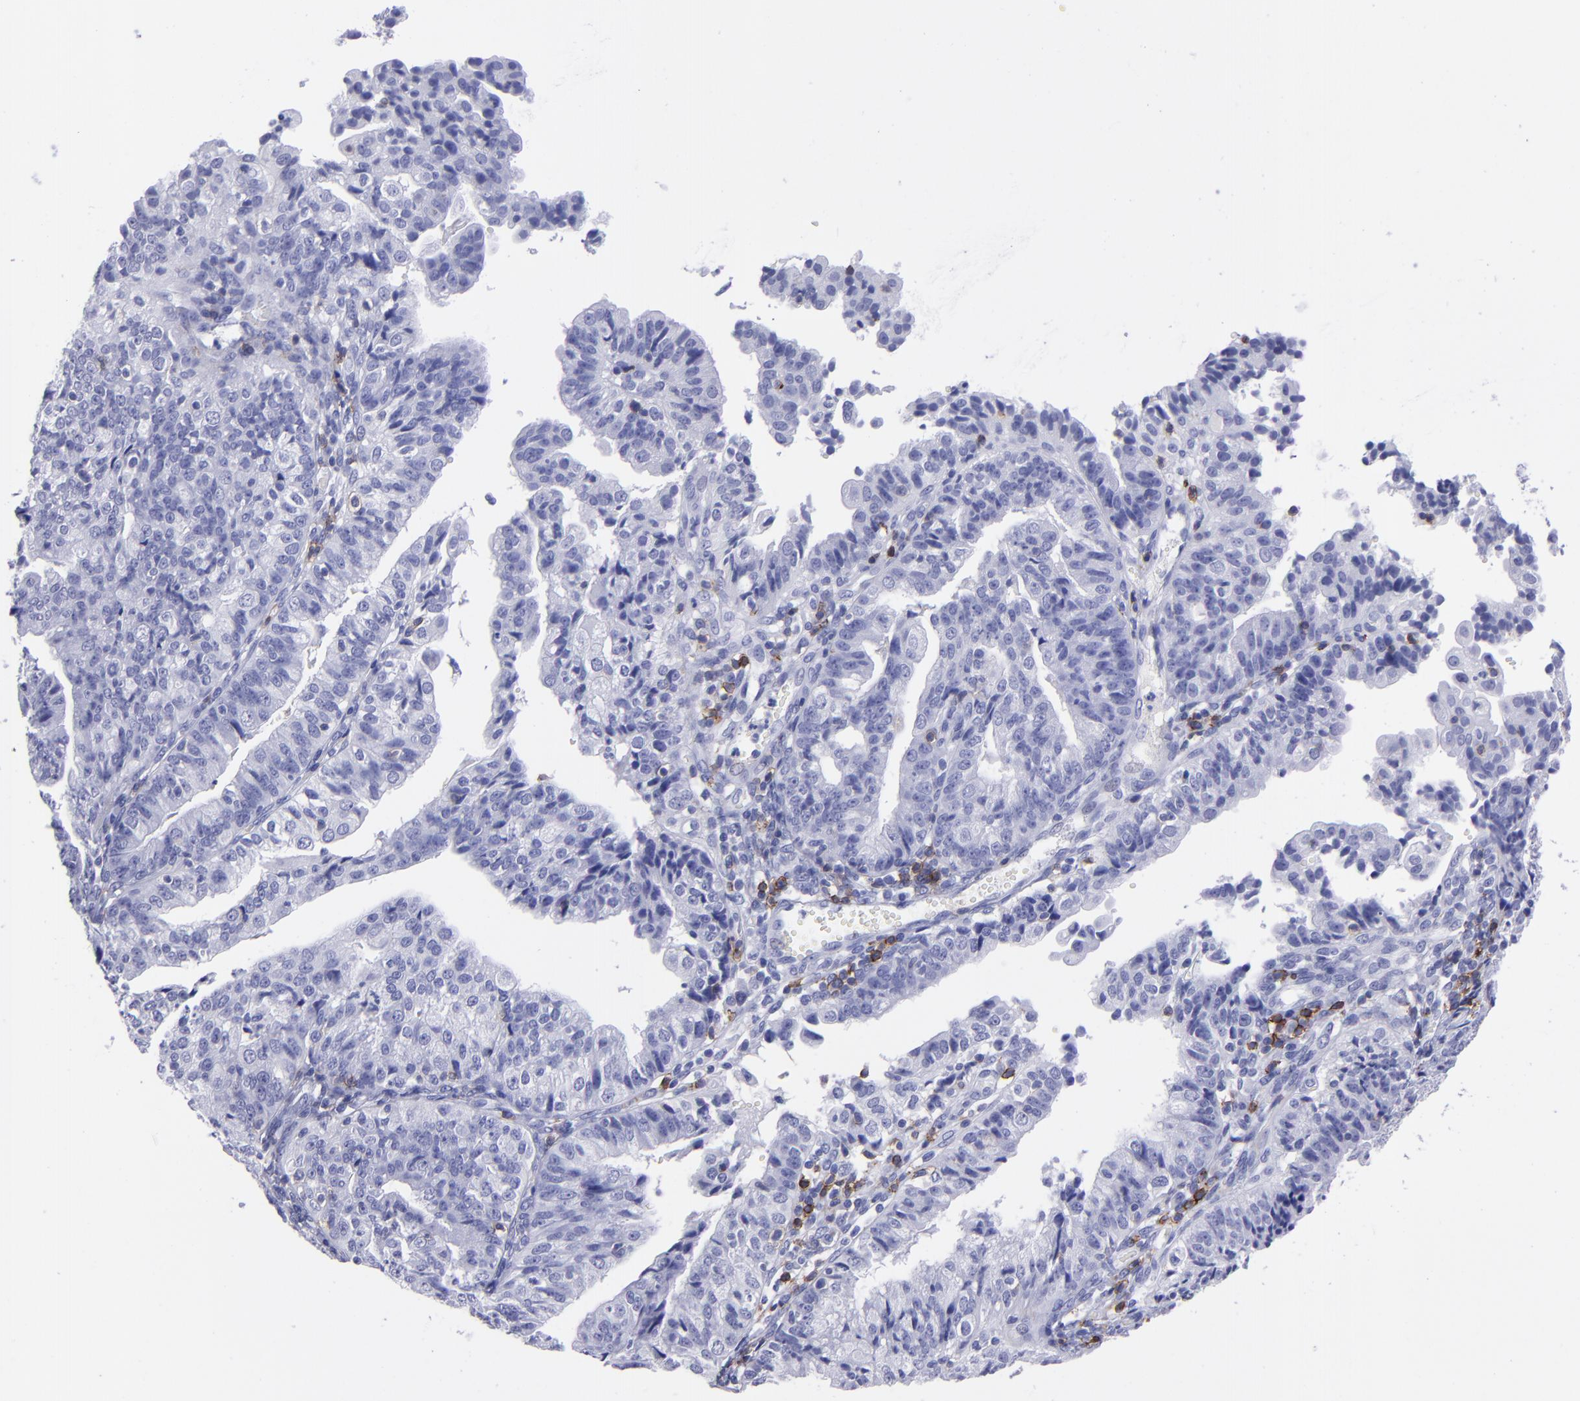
{"staining": {"intensity": "negative", "quantity": "none", "location": "none"}, "tissue": "endometrial cancer", "cell_type": "Tumor cells", "image_type": "cancer", "snomed": [{"axis": "morphology", "description": "Adenocarcinoma, NOS"}, {"axis": "topography", "description": "Endometrium"}], "caption": "This is an immunohistochemistry photomicrograph of adenocarcinoma (endometrial). There is no staining in tumor cells.", "gene": "CD6", "patient": {"sex": "female", "age": 56}}